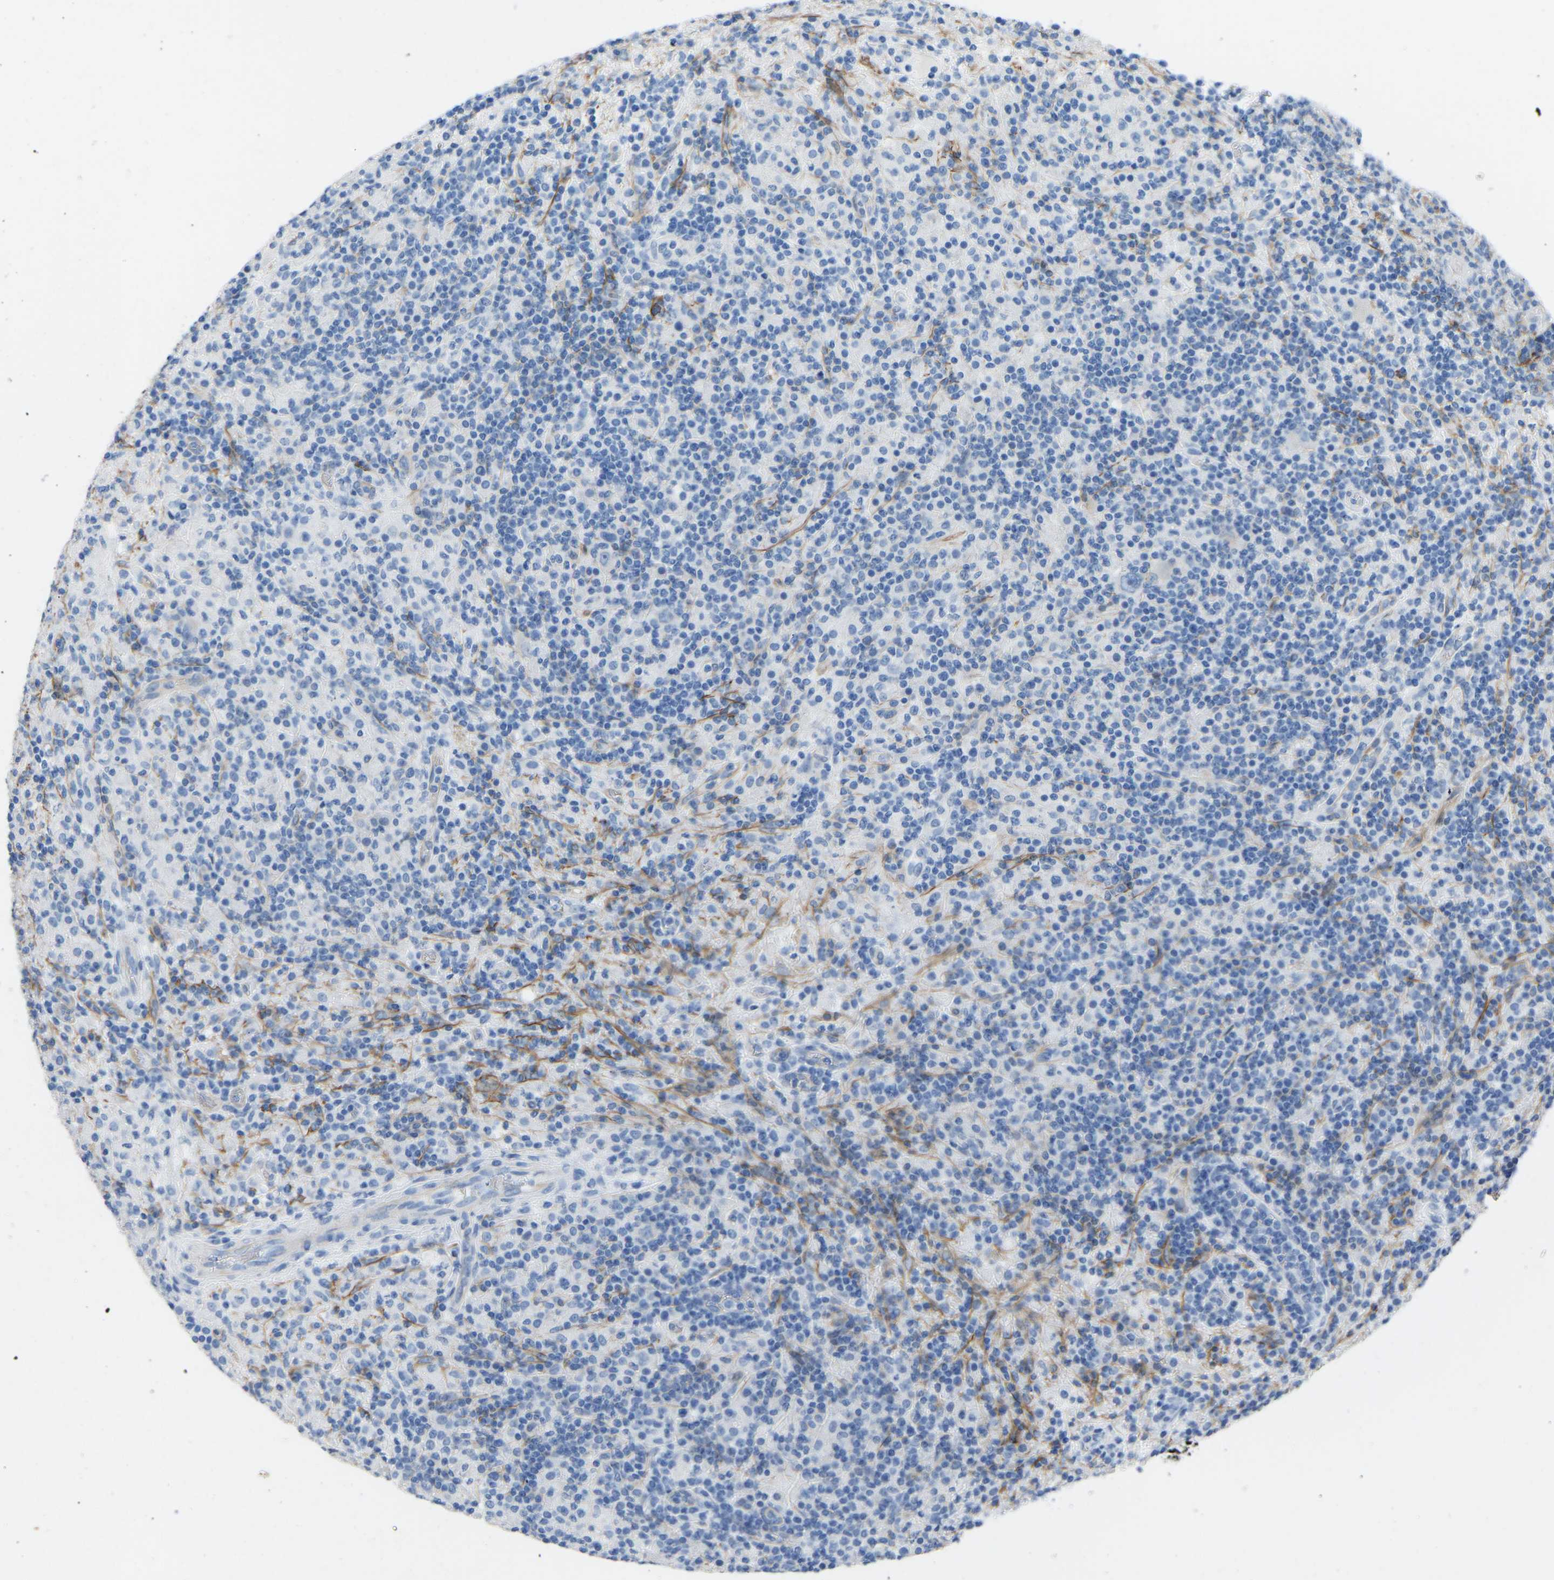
{"staining": {"intensity": "negative", "quantity": "none", "location": "none"}, "tissue": "lymphoma", "cell_type": "Tumor cells", "image_type": "cancer", "snomed": [{"axis": "morphology", "description": "Hodgkin's disease, NOS"}, {"axis": "topography", "description": "Lymph node"}], "caption": "High magnification brightfield microscopy of Hodgkin's disease stained with DAB (brown) and counterstained with hematoxylin (blue): tumor cells show no significant expression.", "gene": "MYH10", "patient": {"sex": "male", "age": 70}}